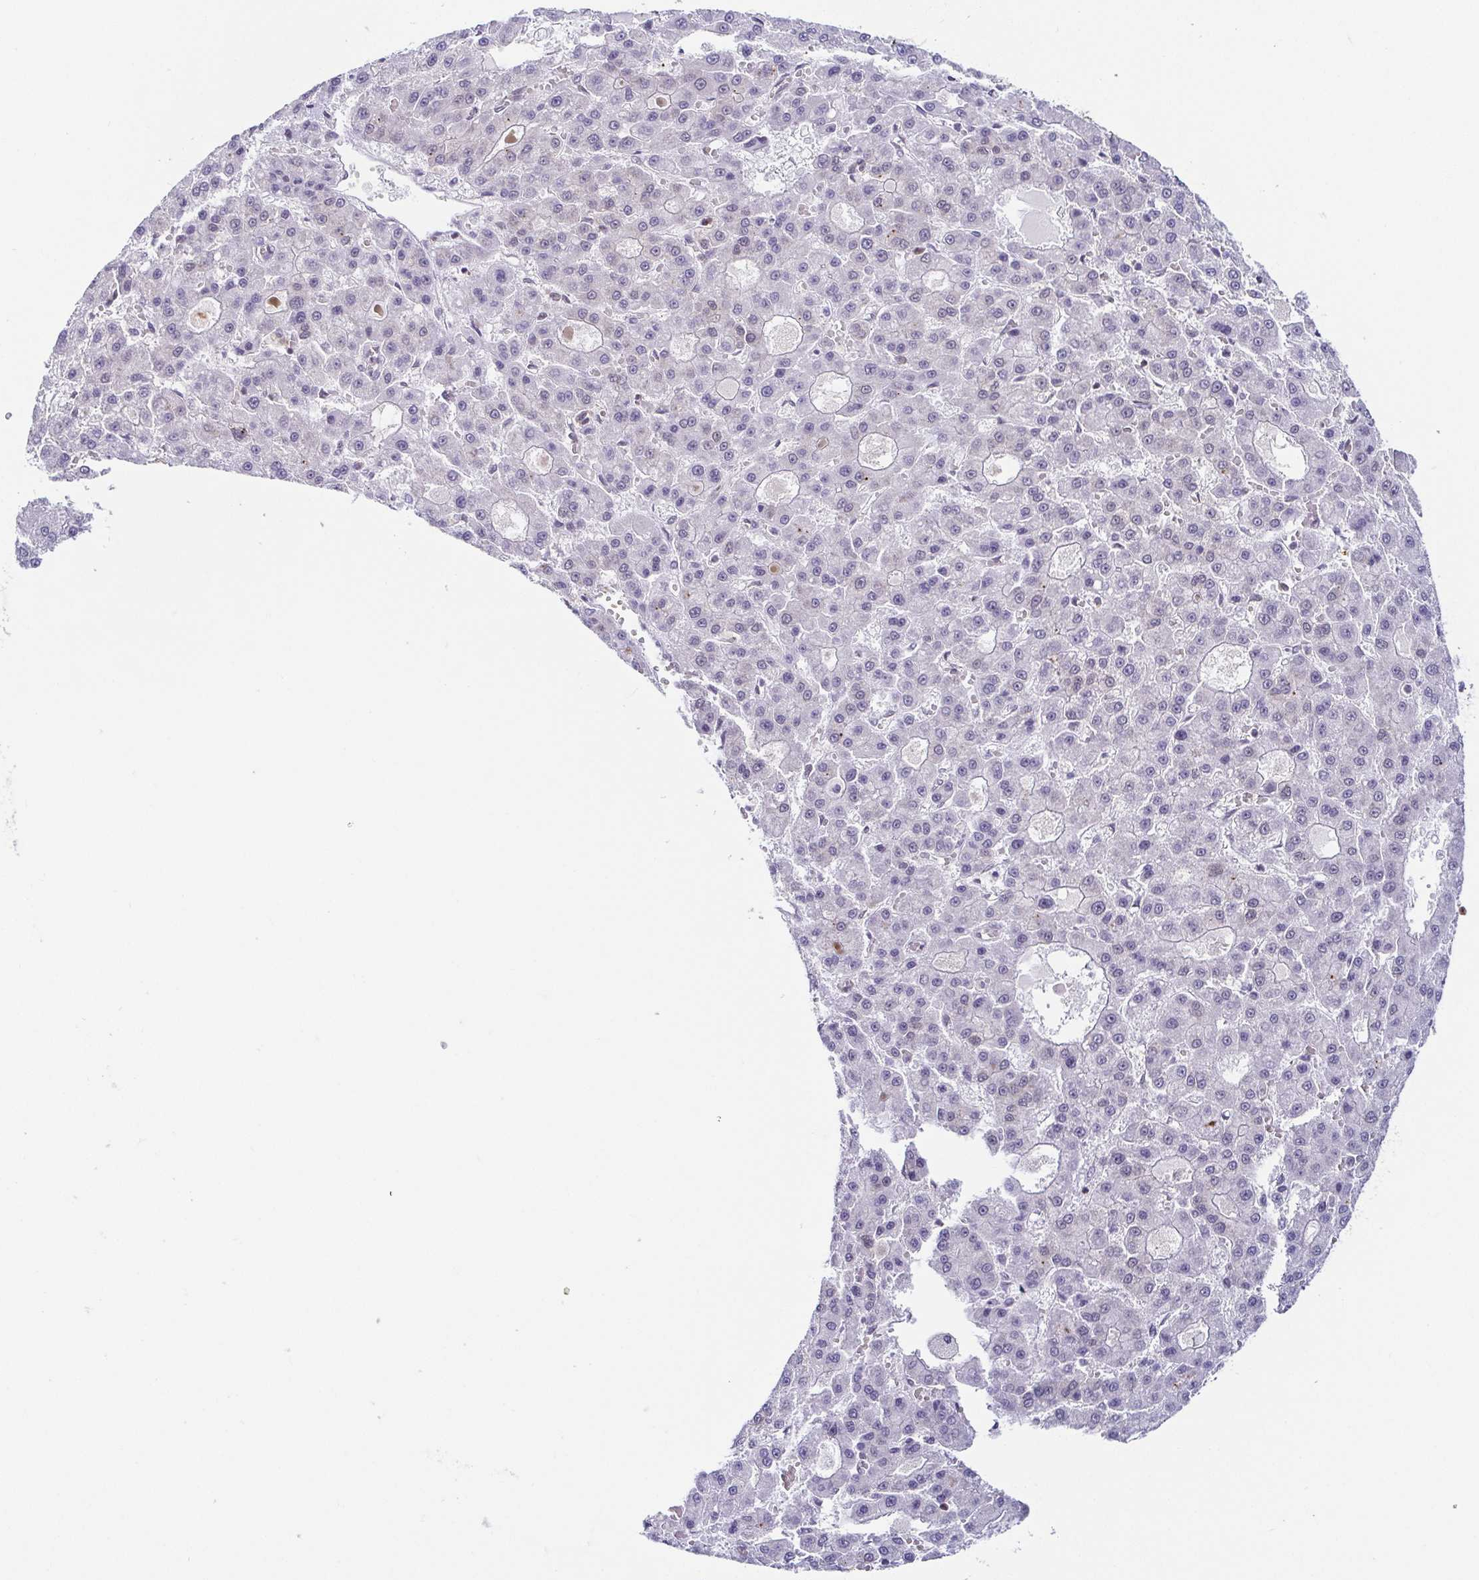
{"staining": {"intensity": "negative", "quantity": "none", "location": "none"}, "tissue": "liver cancer", "cell_type": "Tumor cells", "image_type": "cancer", "snomed": [{"axis": "morphology", "description": "Carcinoma, Hepatocellular, NOS"}, {"axis": "topography", "description": "Liver"}], "caption": "Immunohistochemistry (IHC) photomicrograph of human hepatocellular carcinoma (liver) stained for a protein (brown), which exhibits no expression in tumor cells.", "gene": "EWSR1", "patient": {"sex": "male", "age": 70}}